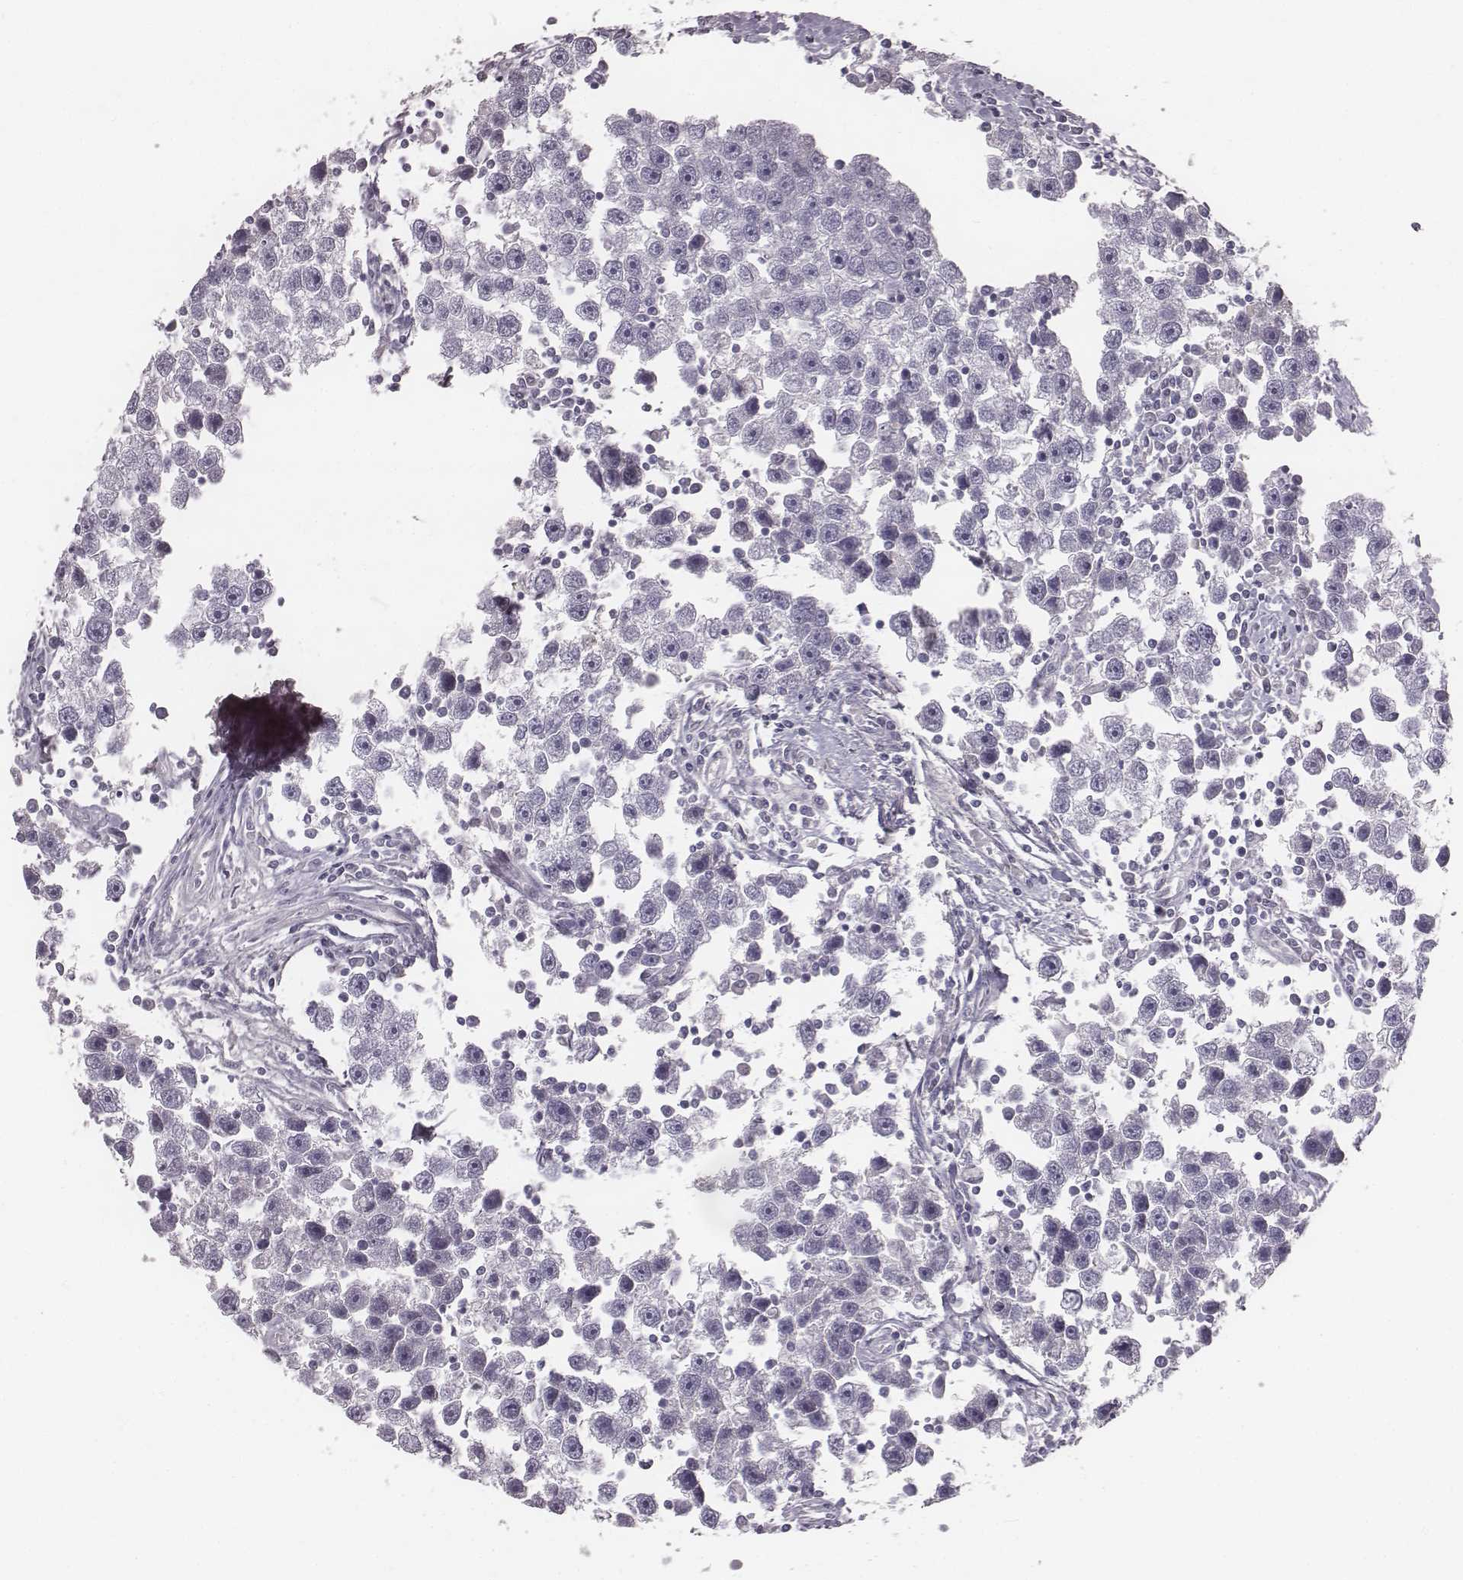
{"staining": {"intensity": "negative", "quantity": "none", "location": "none"}, "tissue": "testis cancer", "cell_type": "Tumor cells", "image_type": "cancer", "snomed": [{"axis": "morphology", "description": "Seminoma, NOS"}, {"axis": "topography", "description": "Testis"}], "caption": "The micrograph exhibits no significant expression in tumor cells of seminoma (testis).", "gene": "PDE8B", "patient": {"sex": "male", "age": 30}}